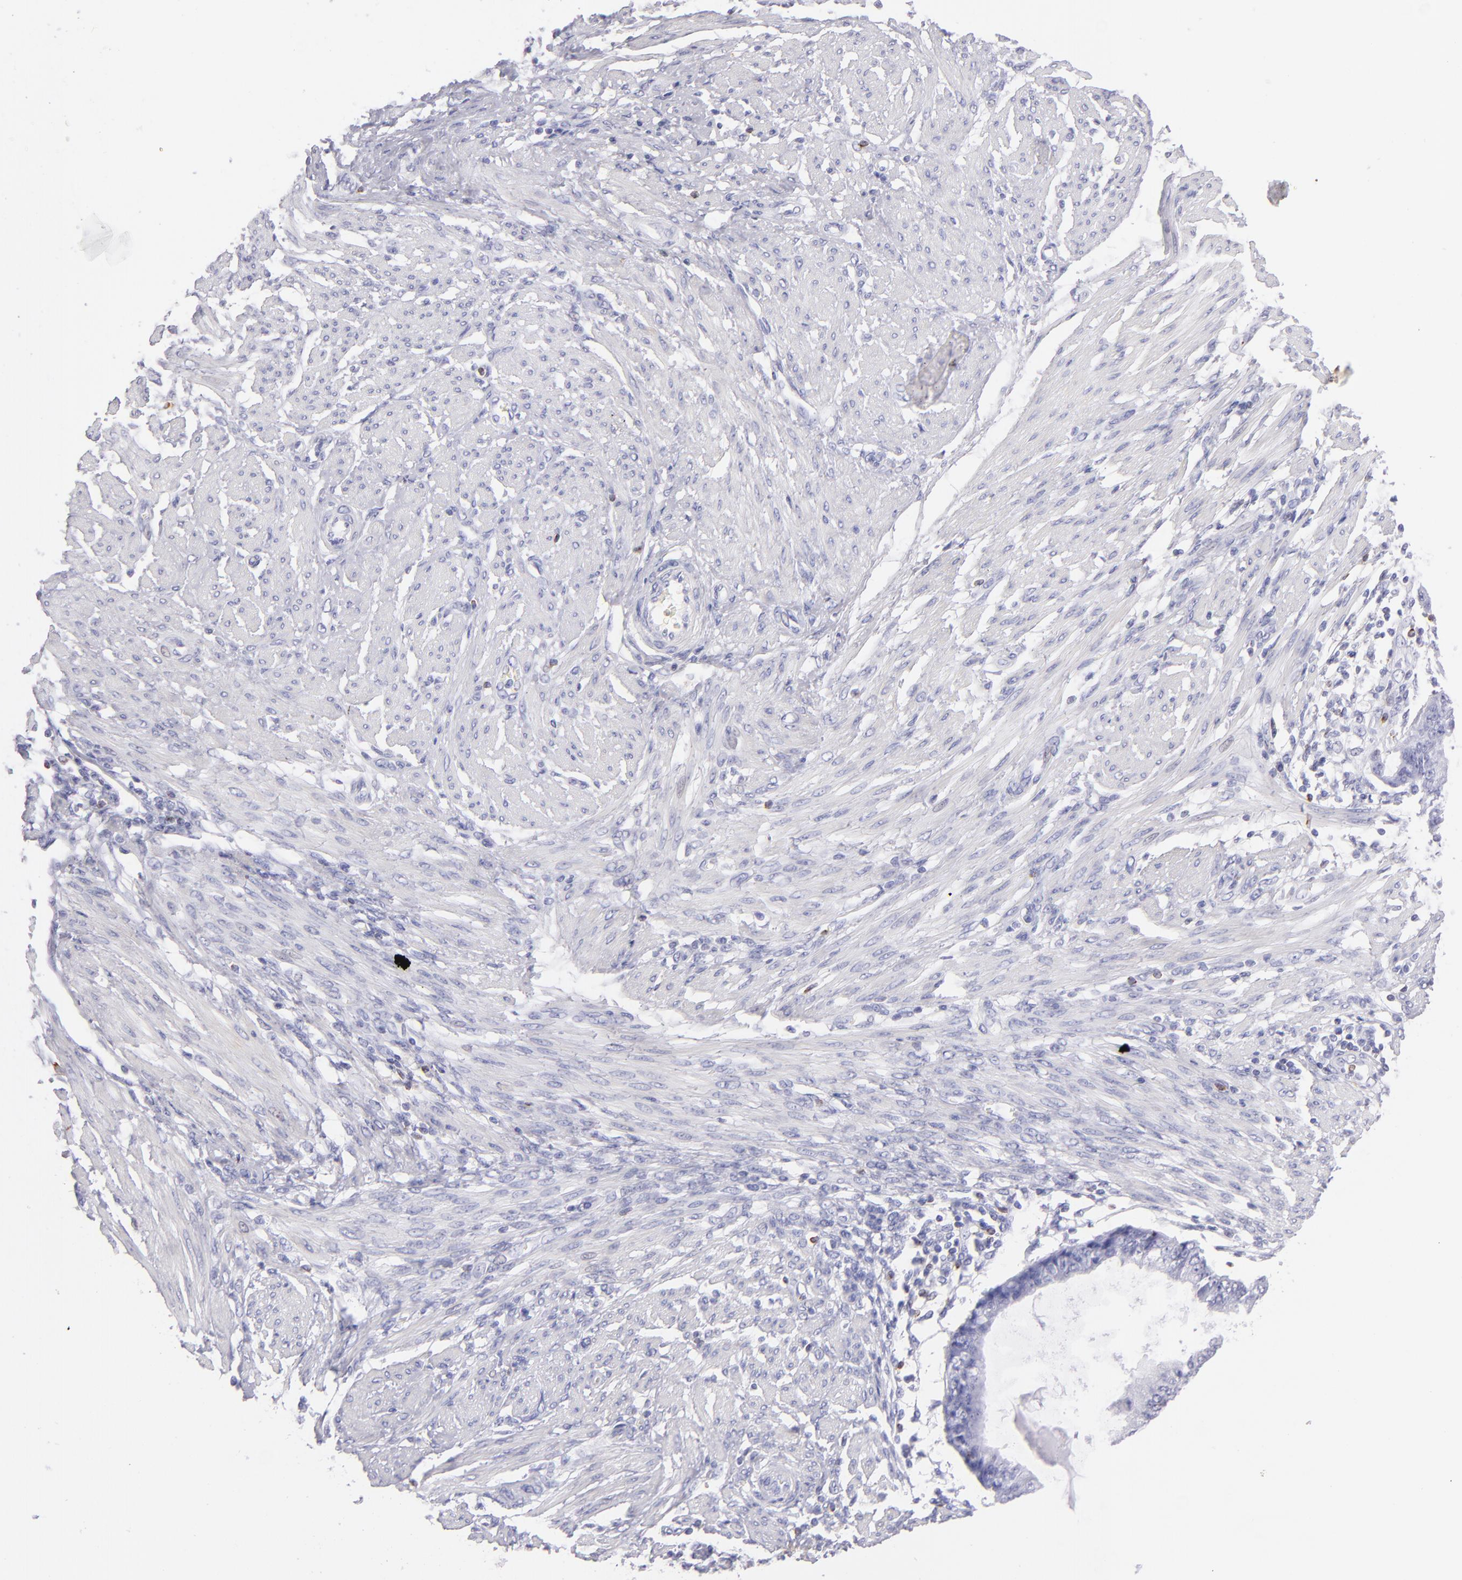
{"staining": {"intensity": "negative", "quantity": "none", "location": "none"}, "tissue": "endometrial cancer", "cell_type": "Tumor cells", "image_type": "cancer", "snomed": [{"axis": "morphology", "description": "Adenocarcinoma, NOS"}, {"axis": "topography", "description": "Endometrium"}], "caption": "This is a photomicrograph of immunohistochemistry staining of adenocarcinoma (endometrial), which shows no expression in tumor cells. The staining was performed using DAB to visualize the protein expression in brown, while the nuclei were stained in blue with hematoxylin (Magnification: 20x).", "gene": "PRF1", "patient": {"sex": "female", "age": 63}}